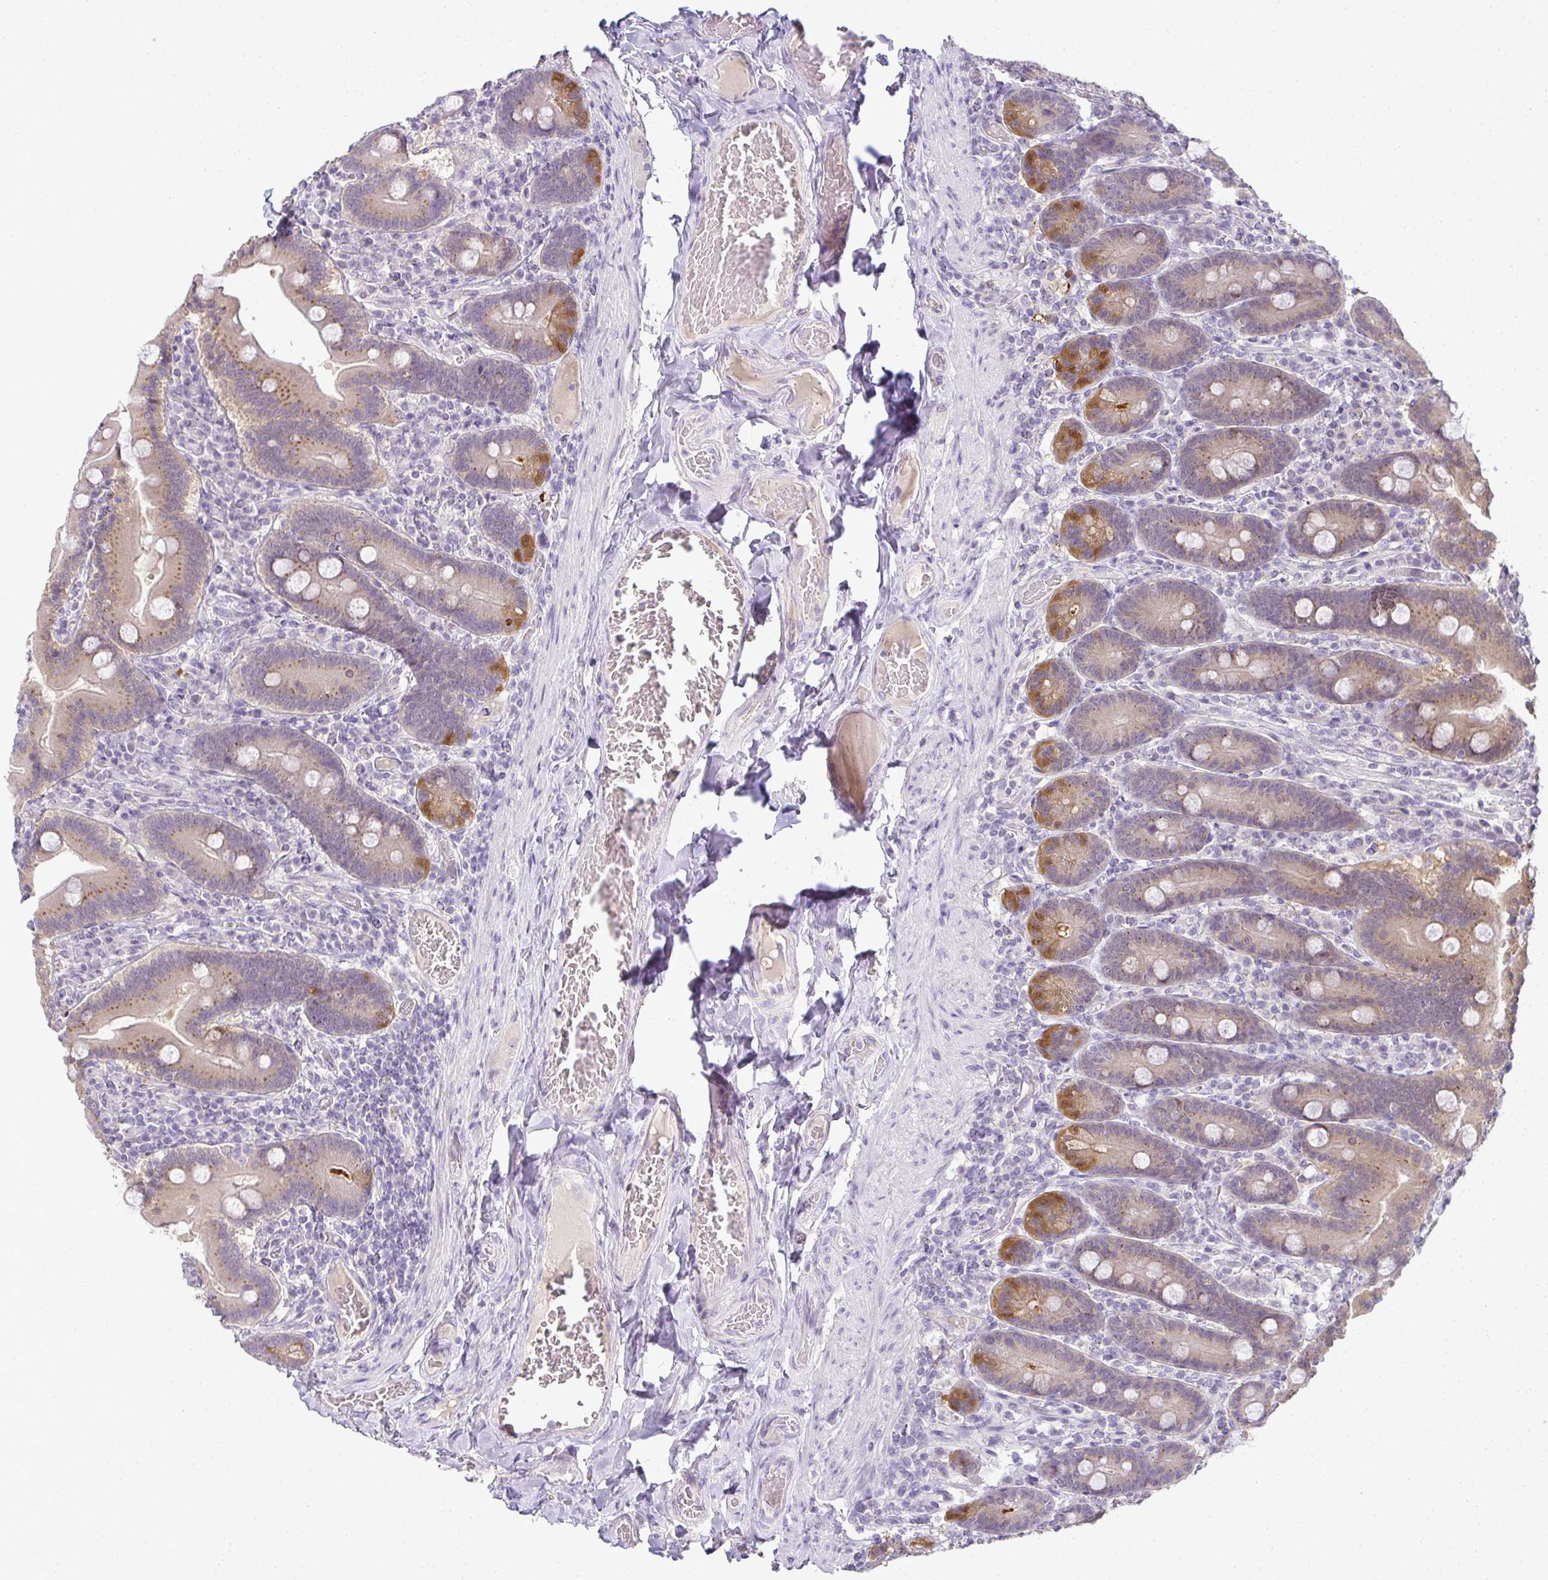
{"staining": {"intensity": "moderate", "quantity": "25%-75%", "location": "cytoplasmic/membranous"}, "tissue": "duodenum", "cell_type": "Glandular cells", "image_type": "normal", "snomed": [{"axis": "morphology", "description": "Normal tissue, NOS"}, {"axis": "topography", "description": "Duodenum"}], "caption": "The histopathology image demonstrates a brown stain indicating the presence of a protein in the cytoplasmic/membranous of glandular cells in duodenum. Using DAB (brown) and hematoxylin (blue) stains, captured at high magnification using brightfield microscopy.", "gene": "CMPK1", "patient": {"sex": "female", "age": 62}}